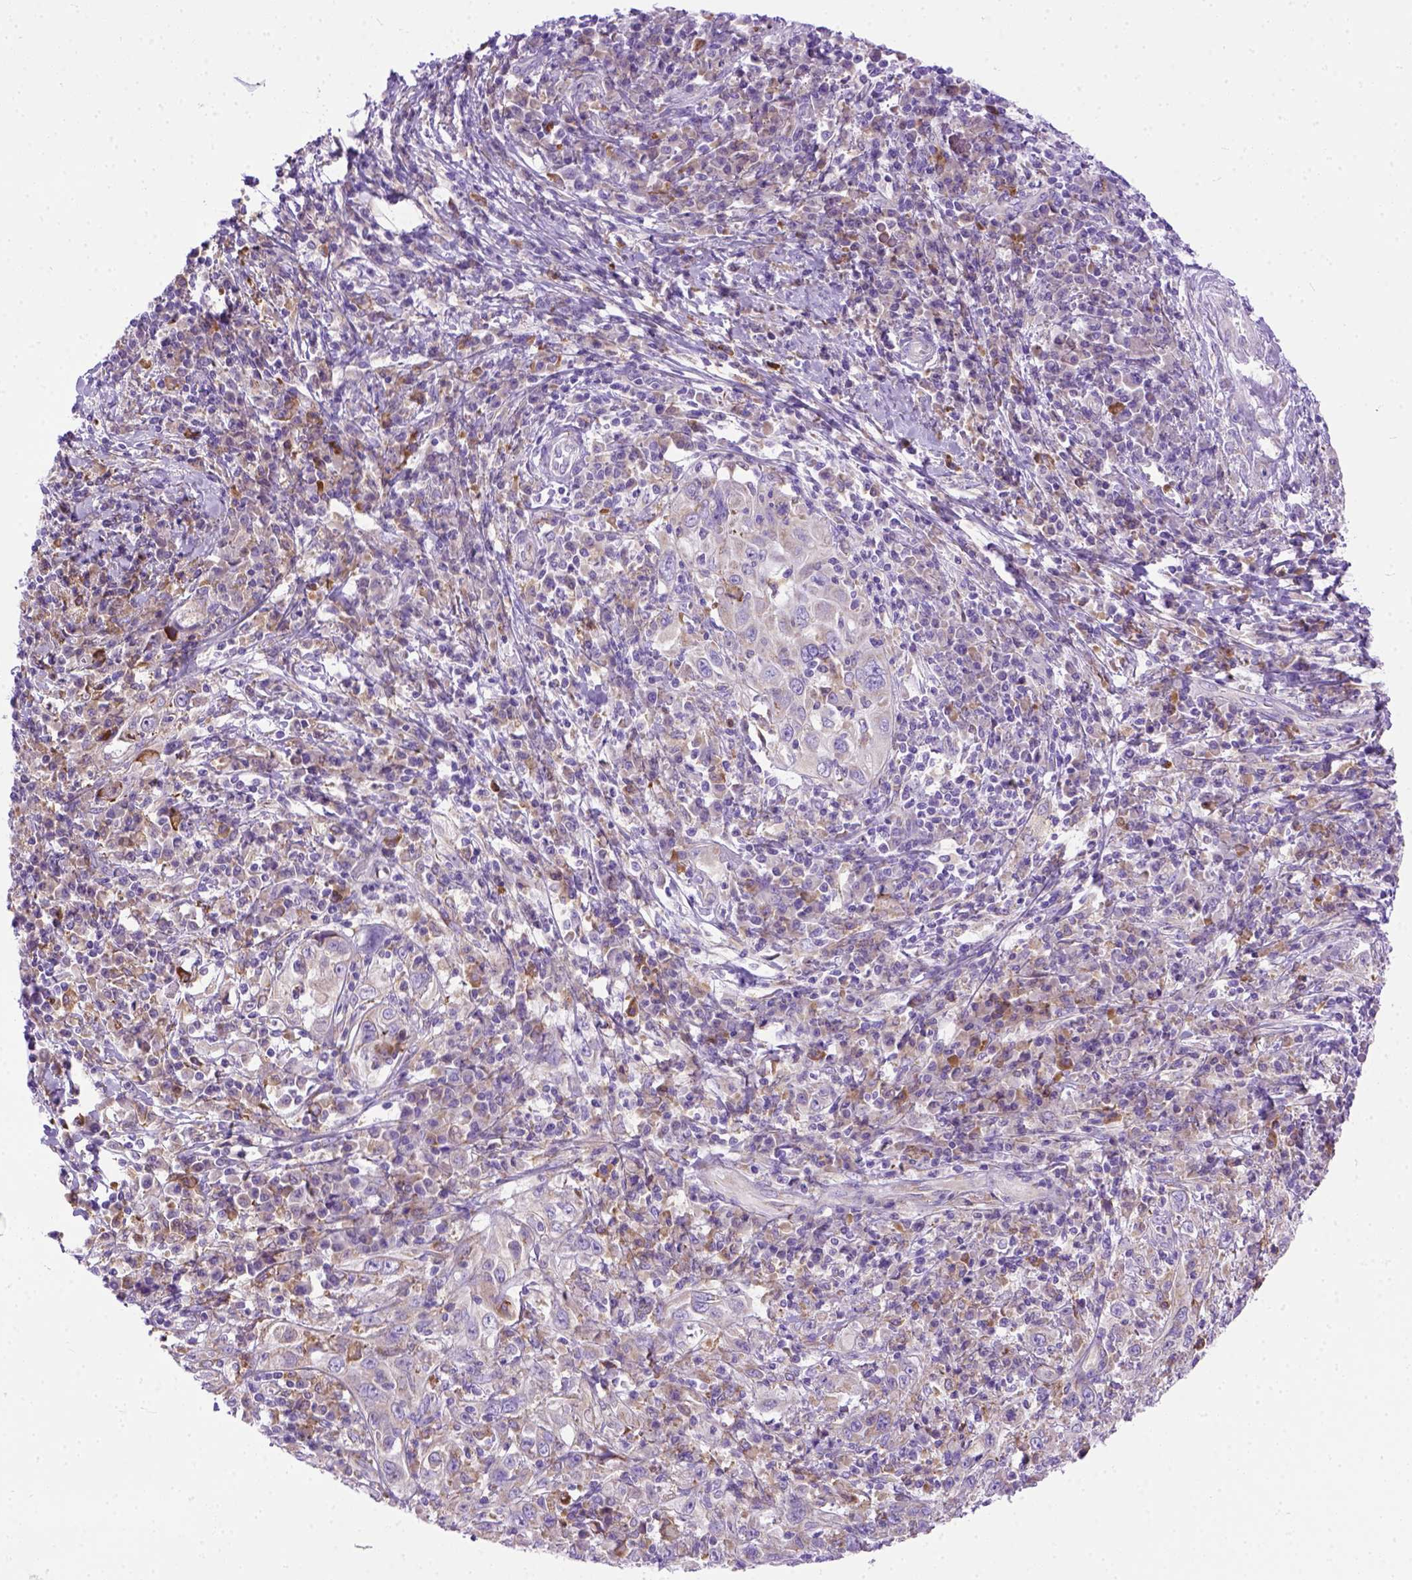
{"staining": {"intensity": "weak", "quantity": "25%-75%", "location": "cytoplasmic/membranous"}, "tissue": "cervical cancer", "cell_type": "Tumor cells", "image_type": "cancer", "snomed": [{"axis": "morphology", "description": "Squamous cell carcinoma, NOS"}, {"axis": "topography", "description": "Cervix"}], "caption": "Protein staining demonstrates weak cytoplasmic/membranous expression in approximately 25%-75% of tumor cells in cervical cancer. The staining was performed using DAB to visualize the protein expression in brown, while the nuclei were stained in blue with hematoxylin (Magnification: 20x).", "gene": "PLK4", "patient": {"sex": "female", "age": 46}}